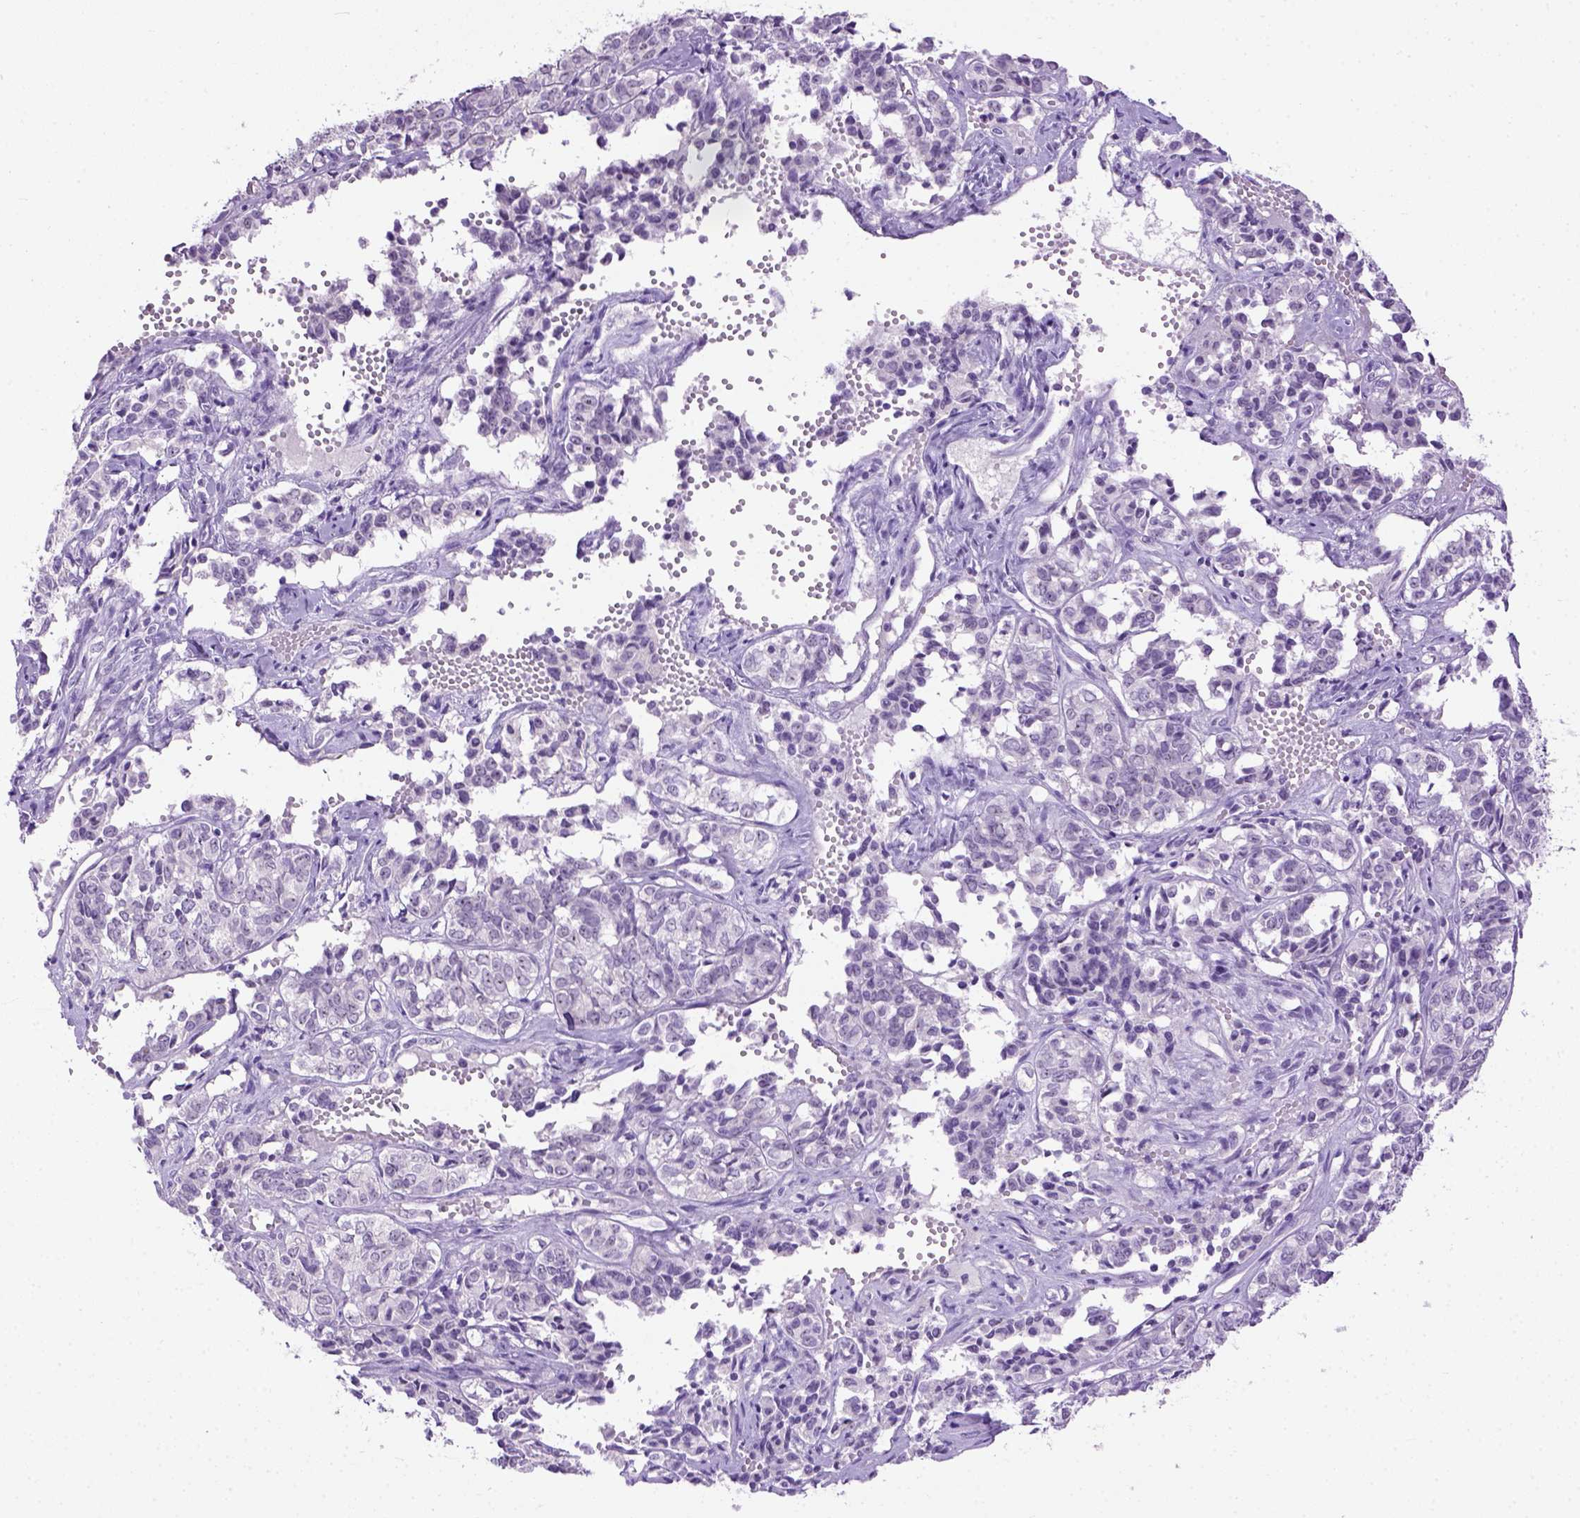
{"staining": {"intensity": "negative", "quantity": "none", "location": "none"}, "tissue": "ovarian cancer", "cell_type": "Tumor cells", "image_type": "cancer", "snomed": [{"axis": "morphology", "description": "Carcinoma, endometroid"}, {"axis": "topography", "description": "Ovary"}], "caption": "DAB (3,3'-diaminobenzidine) immunohistochemical staining of ovarian endometroid carcinoma exhibits no significant staining in tumor cells. (DAB IHC, high magnification).", "gene": "UTP4", "patient": {"sex": "female", "age": 80}}